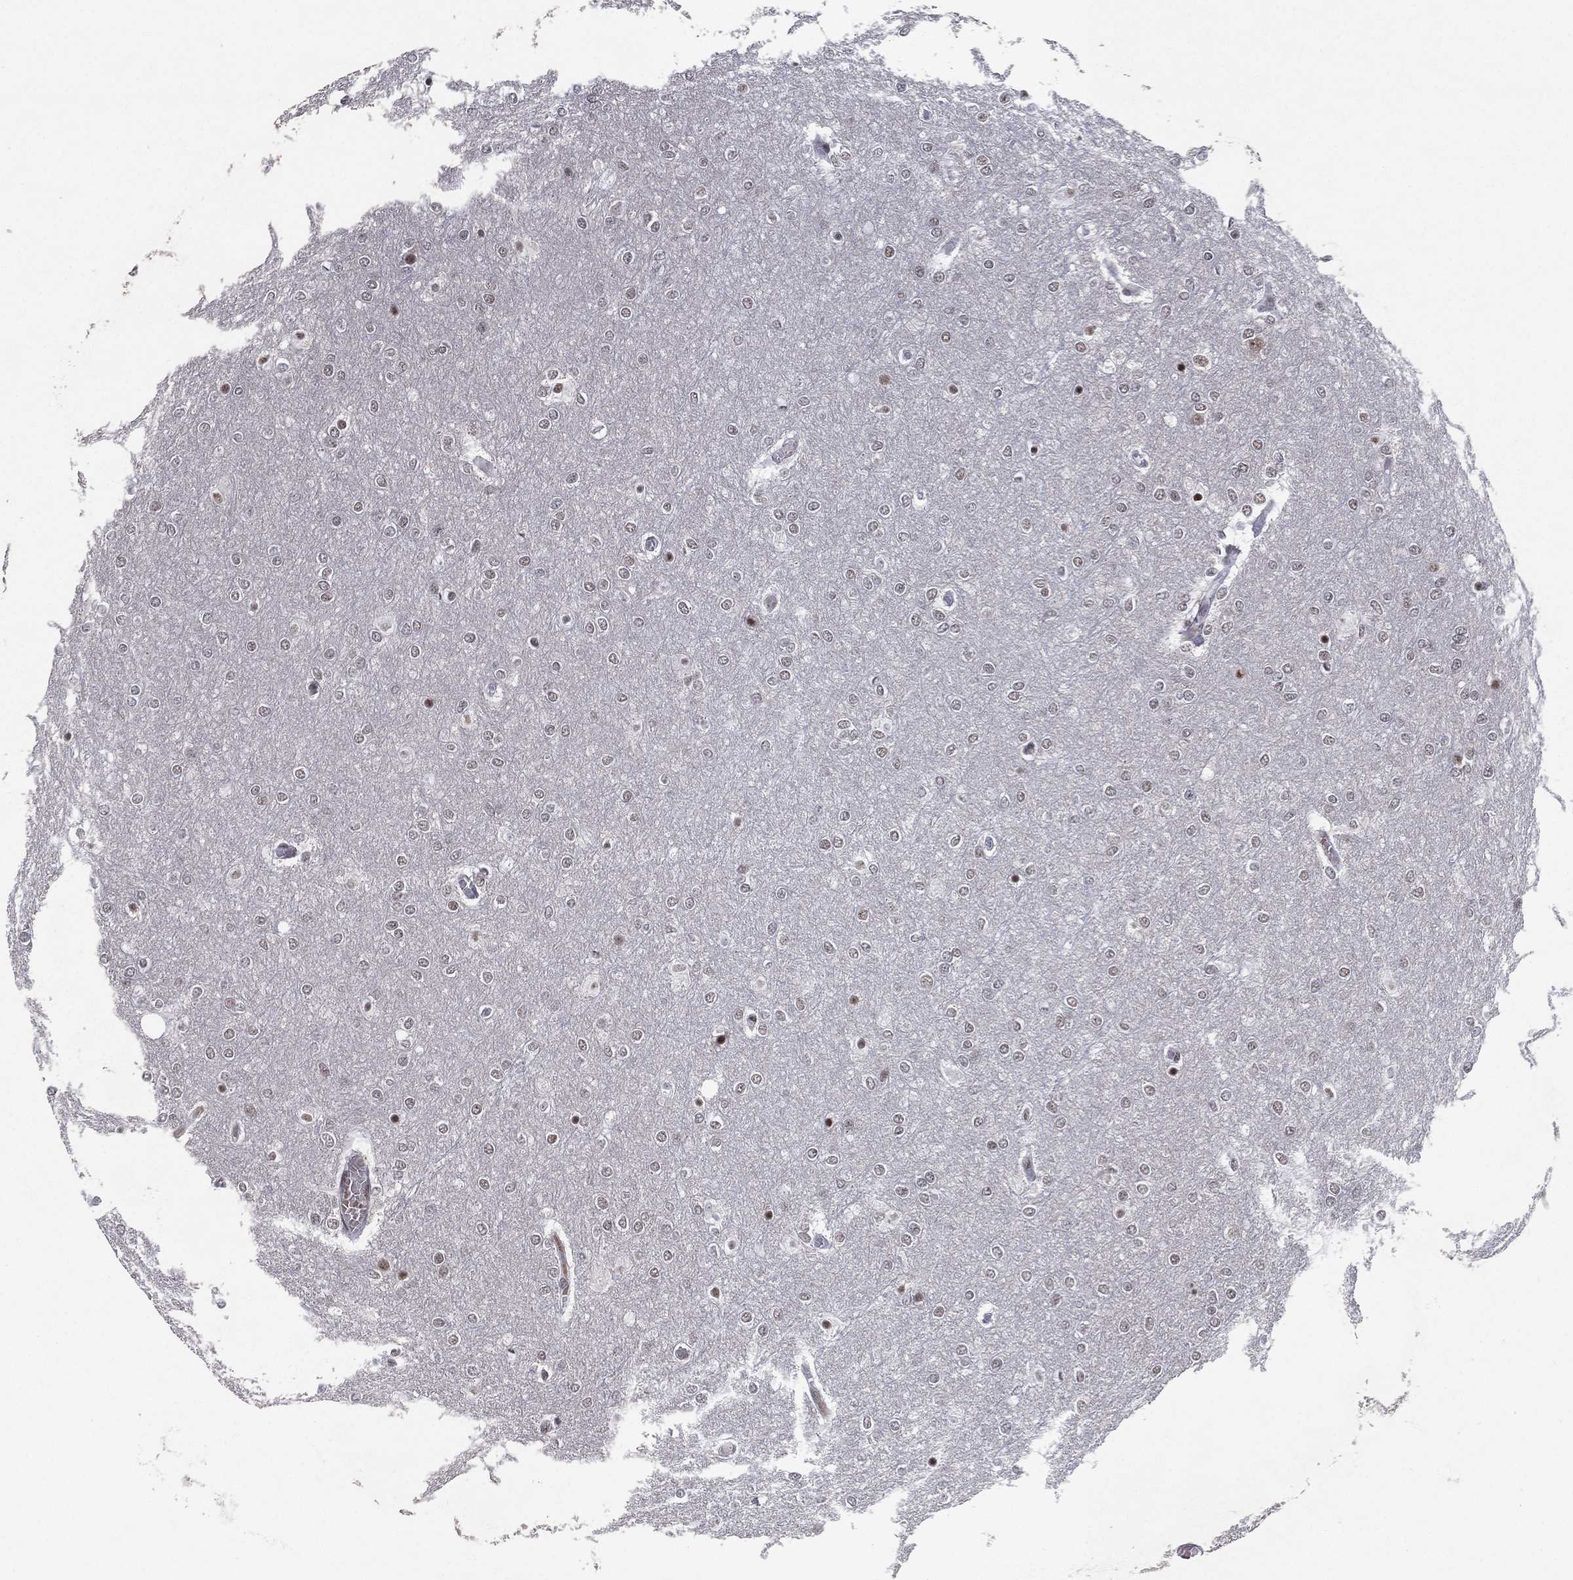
{"staining": {"intensity": "negative", "quantity": "none", "location": "none"}, "tissue": "glioma", "cell_type": "Tumor cells", "image_type": "cancer", "snomed": [{"axis": "morphology", "description": "Glioma, malignant, High grade"}, {"axis": "topography", "description": "Brain"}], "caption": "Immunohistochemistry (IHC) histopathology image of high-grade glioma (malignant) stained for a protein (brown), which shows no positivity in tumor cells.", "gene": "DGCR8", "patient": {"sex": "female", "age": 61}}